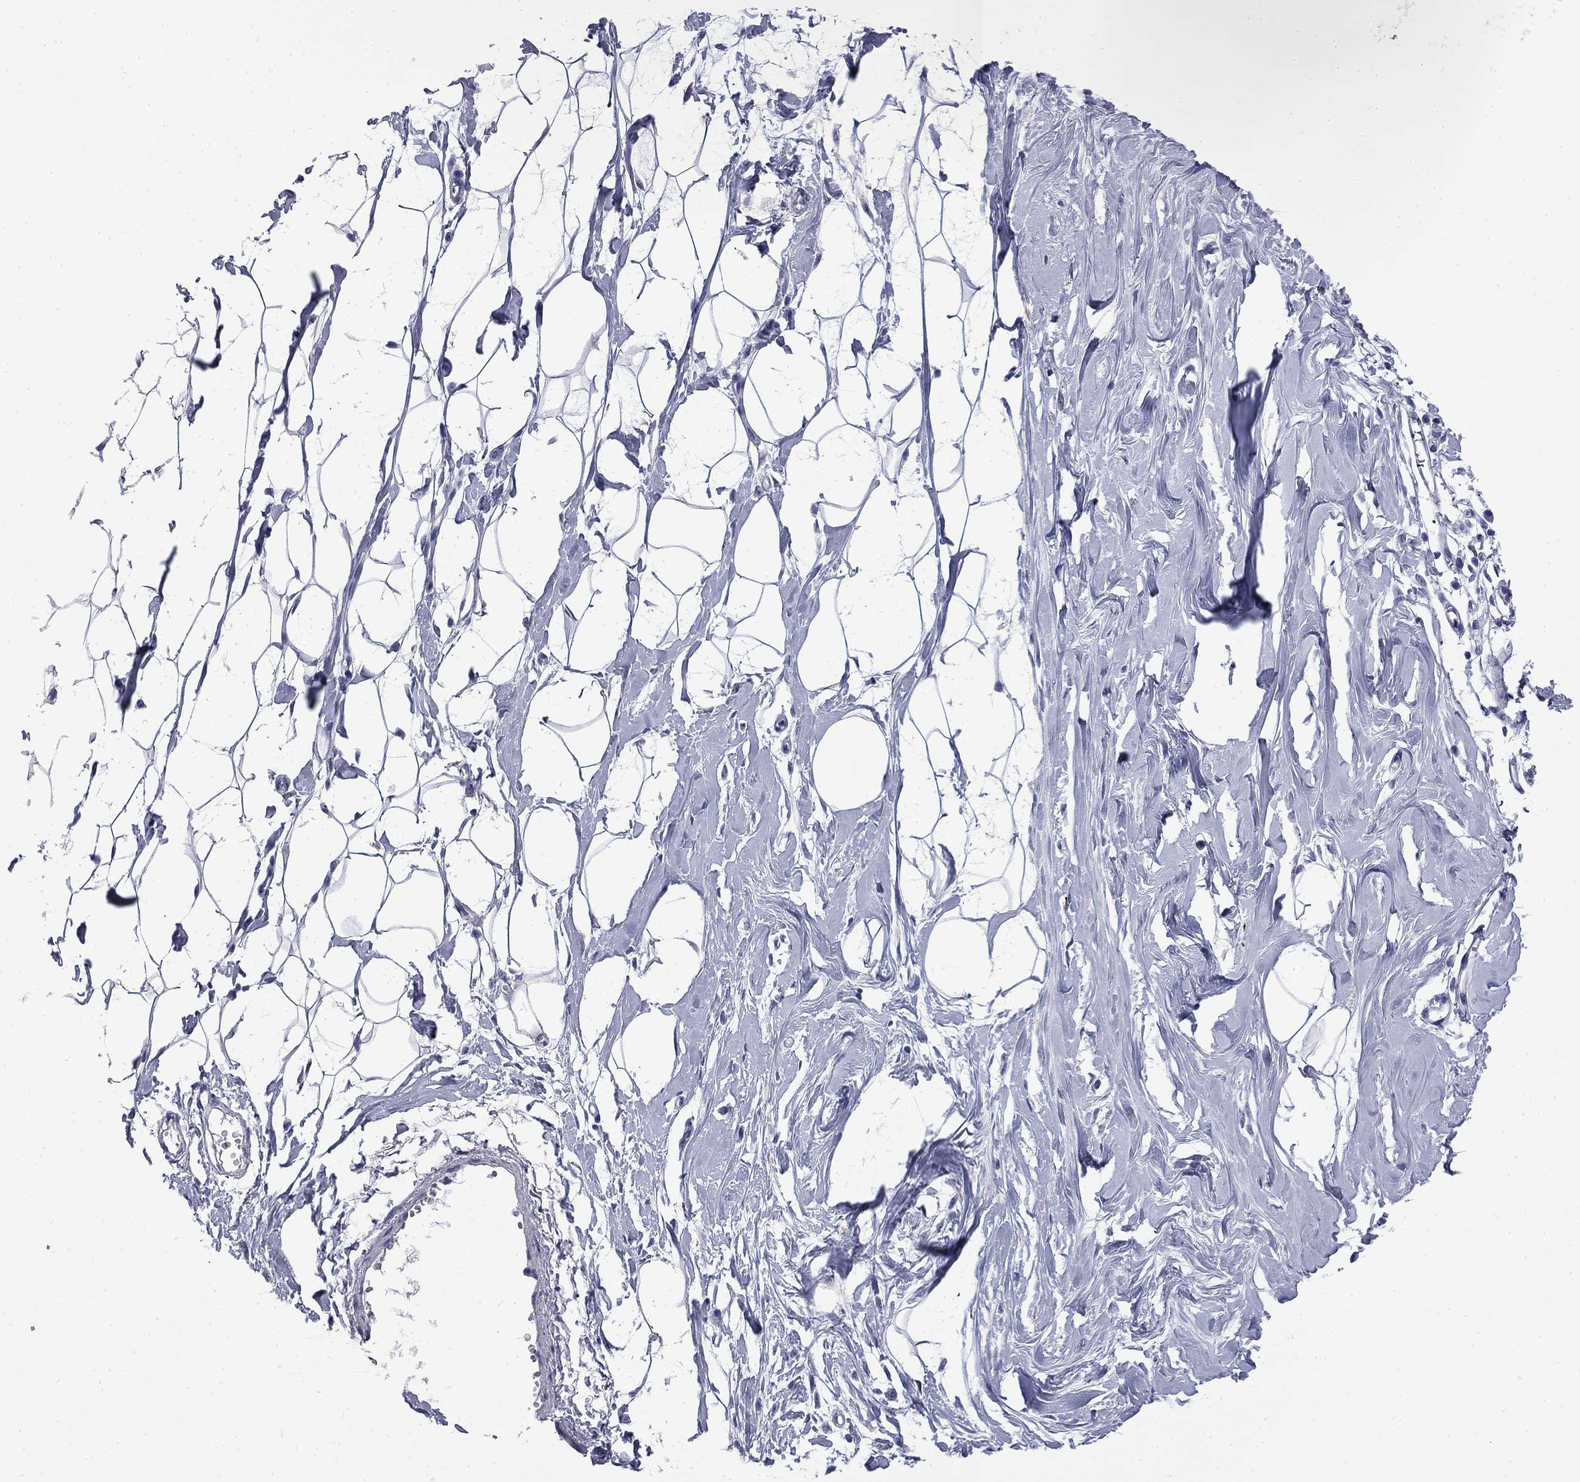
{"staining": {"intensity": "negative", "quantity": "none", "location": "none"}, "tissue": "breast", "cell_type": "Adipocytes", "image_type": "normal", "snomed": [{"axis": "morphology", "description": "Normal tissue, NOS"}, {"axis": "topography", "description": "Breast"}], "caption": "A photomicrograph of breast stained for a protein shows no brown staining in adipocytes. Brightfield microscopy of immunohistochemistry stained with DAB (3,3'-diaminobenzidine) (brown) and hematoxylin (blue), captured at high magnification.", "gene": "MGARP", "patient": {"sex": "female", "age": 49}}